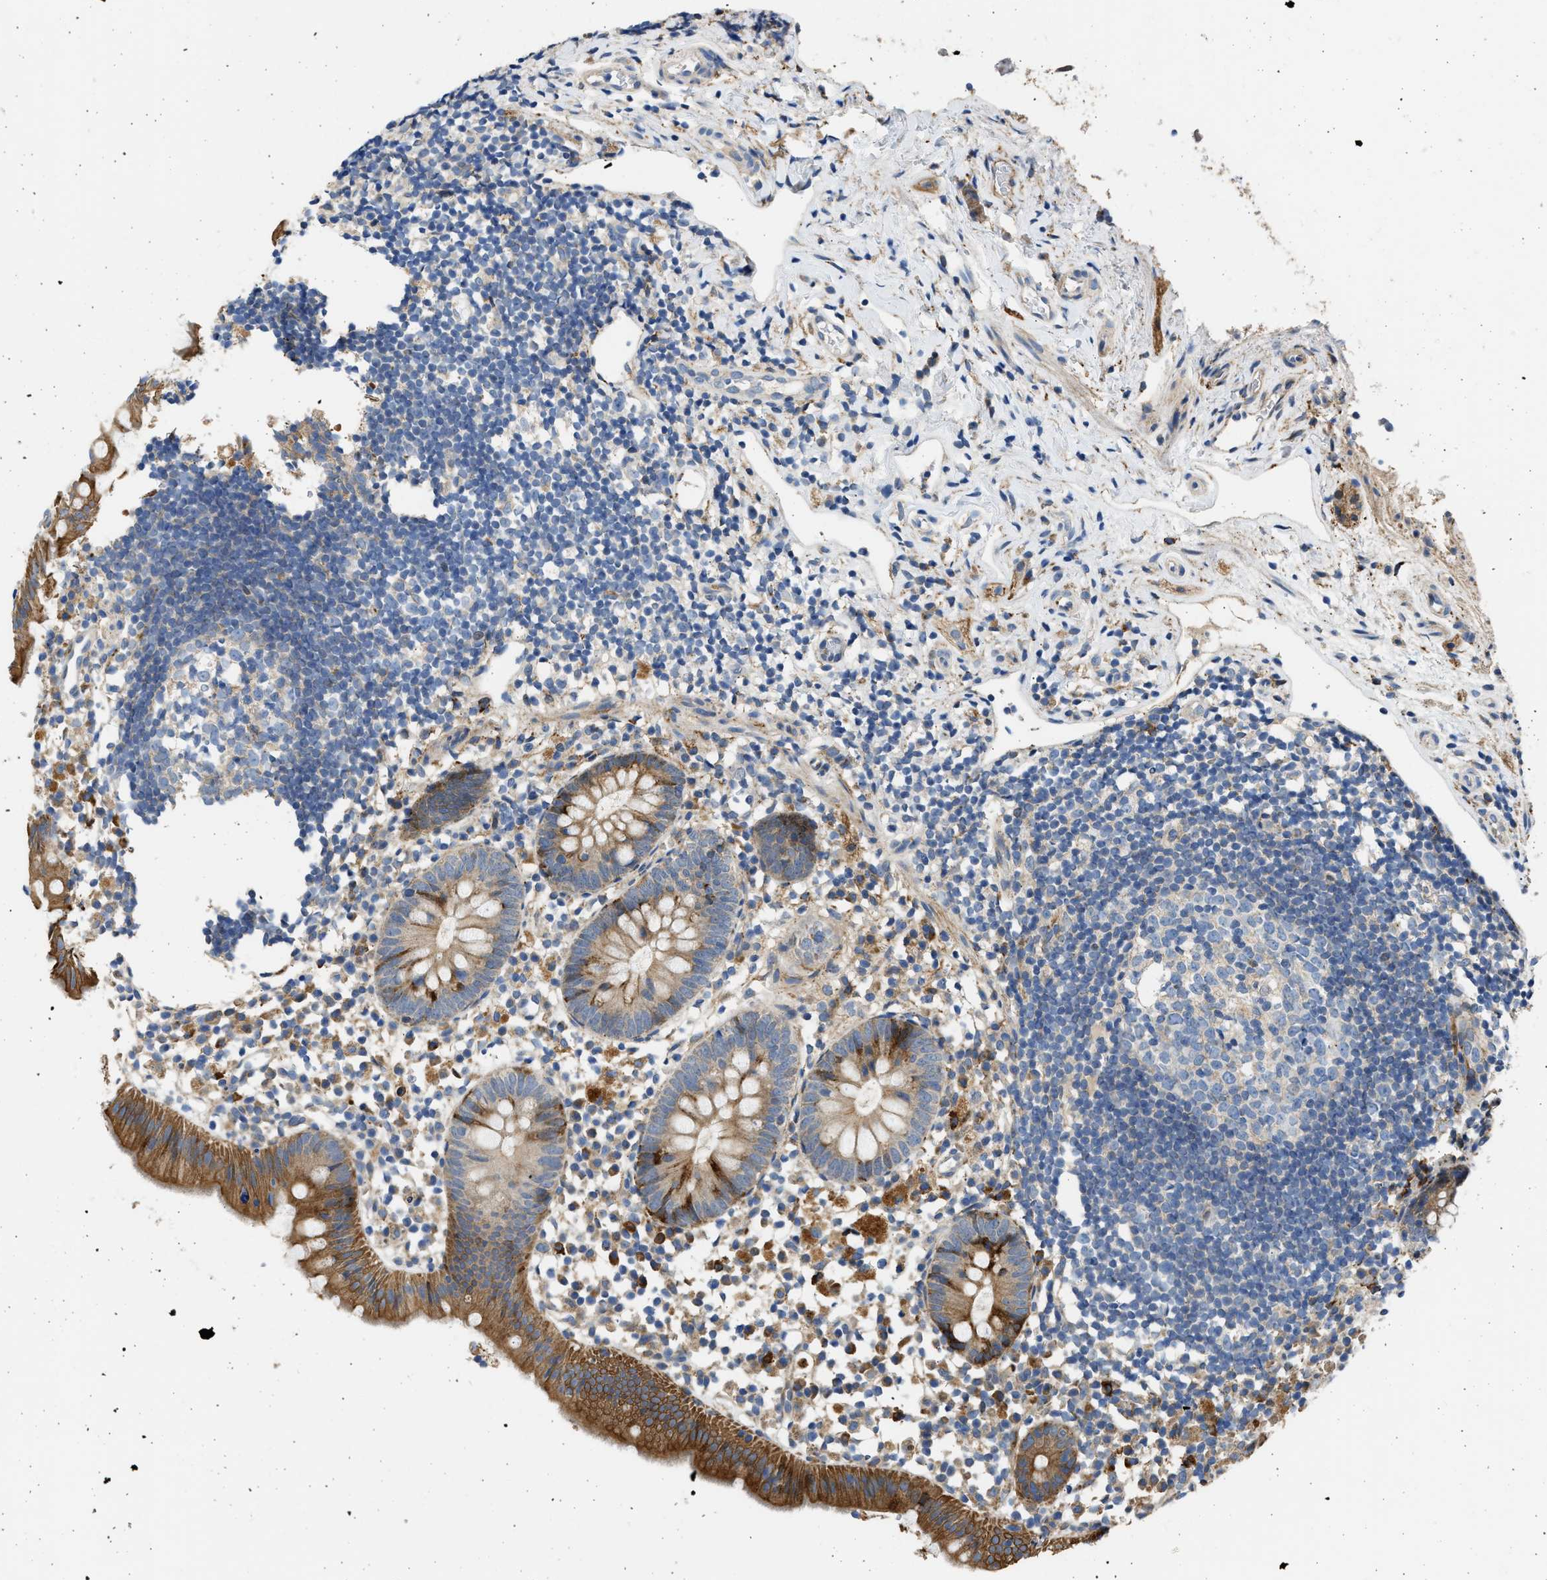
{"staining": {"intensity": "strong", "quantity": "25%-75%", "location": "cytoplasmic/membranous"}, "tissue": "appendix", "cell_type": "Glandular cells", "image_type": "normal", "snomed": [{"axis": "morphology", "description": "Normal tissue, NOS"}, {"axis": "topography", "description": "Appendix"}], "caption": "A brown stain shows strong cytoplasmic/membranous staining of a protein in glandular cells of unremarkable appendix. (Stains: DAB in brown, nuclei in blue, Microscopy: brightfield microscopy at high magnification).", "gene": "PLD2", "patient": {"sex": "female", "age": 20}}